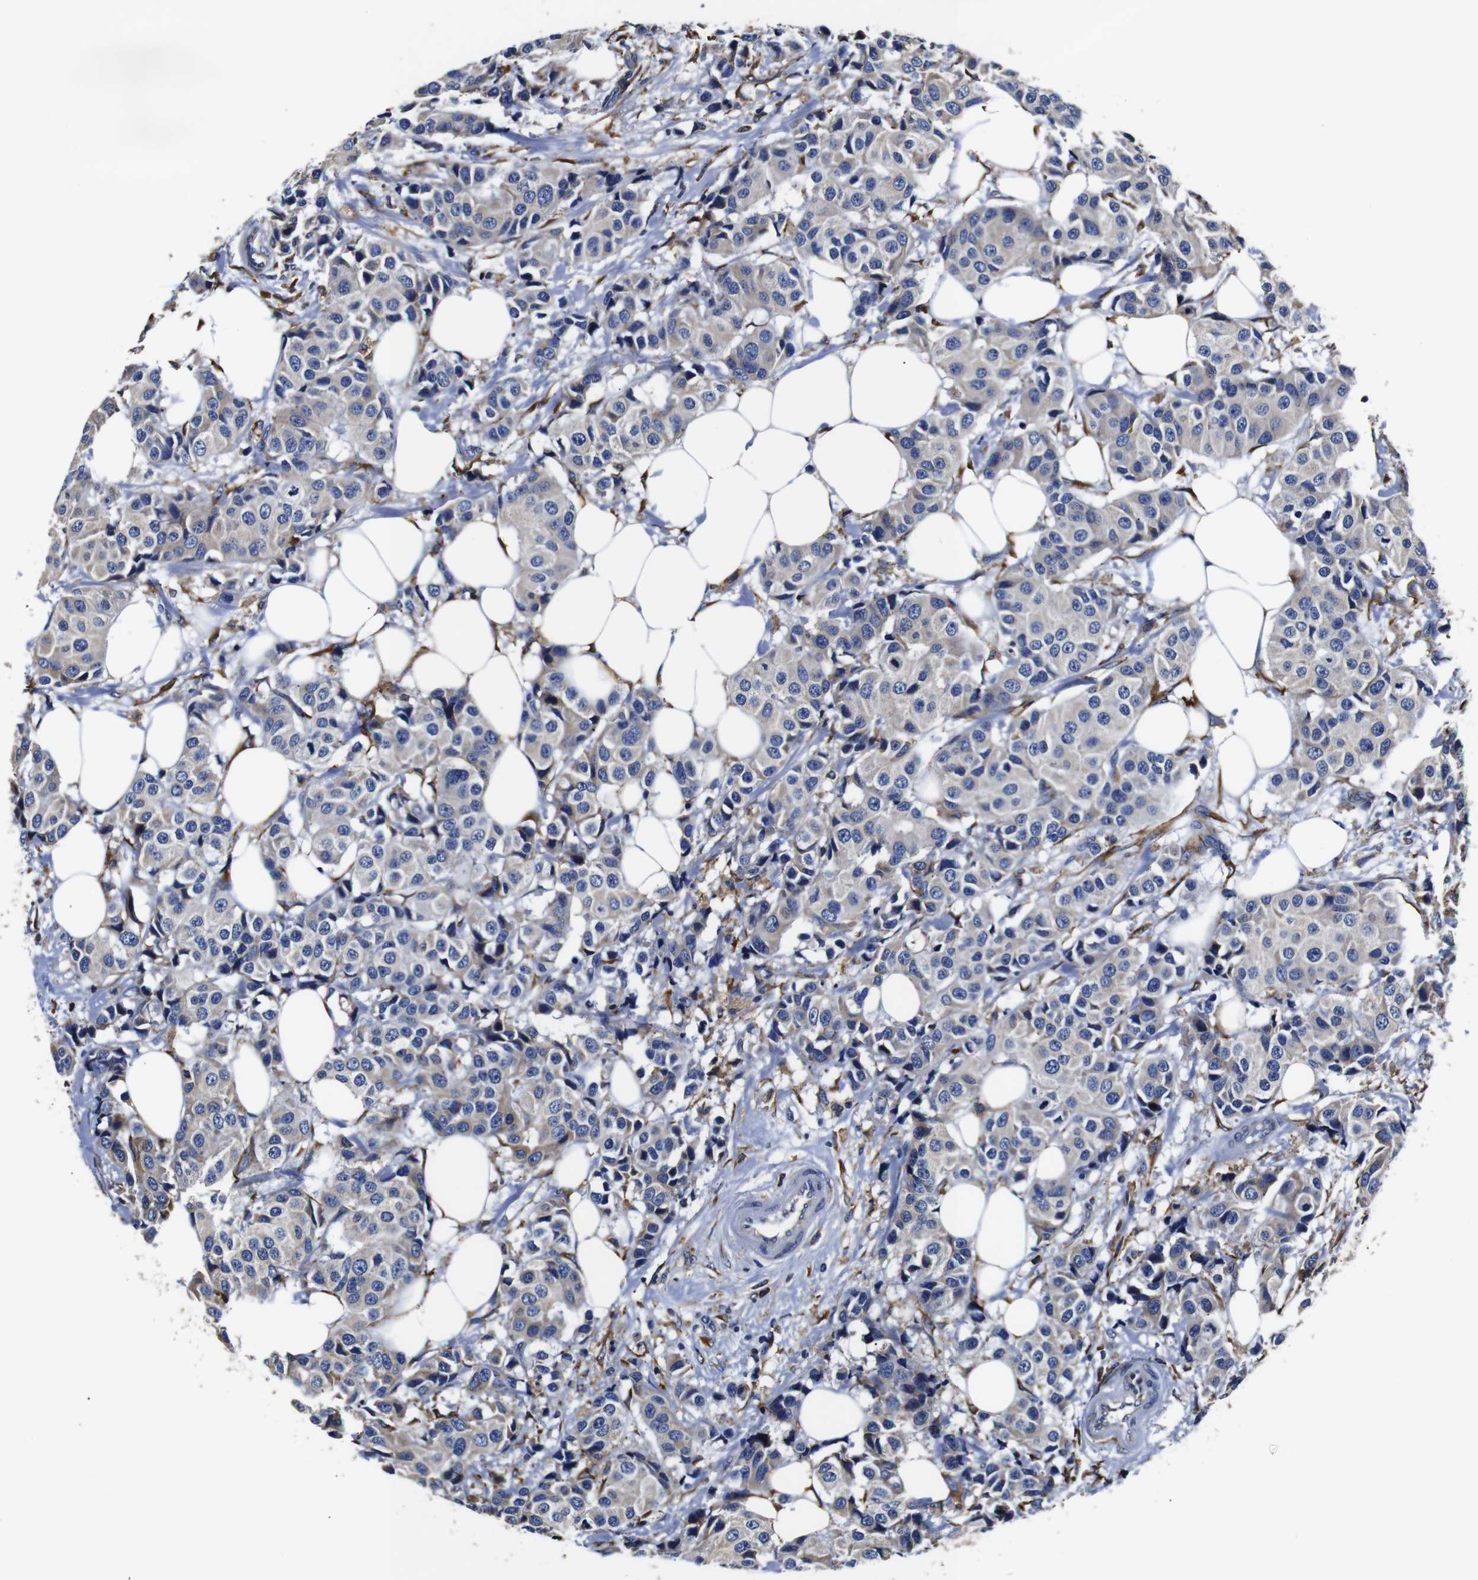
{"staining": {"intensity": "weak", "quantity": "<25%", "location": "cytoplasmic/membranous"}, "tissue": "breast cancer", "cell_type": "Tumor cells", "image_type": "cancer", "snomed": [{"axis": "morphology", "description": "Normal tissue, NOS"}, {"axis": "morphology", "description": "Duct carcinoma"}, {"axis": "topography", "description": "Breast"}], "caption": "High magnification brightfield microscopy of breast cancer (infiltrating ductal carcinoma) stained with DAB (3,3'-diaminobenzidine) (brown) and counterstained with hematoxylin (blue): tumor cells show no significant expression. (DAB immunohistochemistry with hematoxylin counter stain).", "gene": "PPIB", "patient": {"sex": "female", "age": 39}}